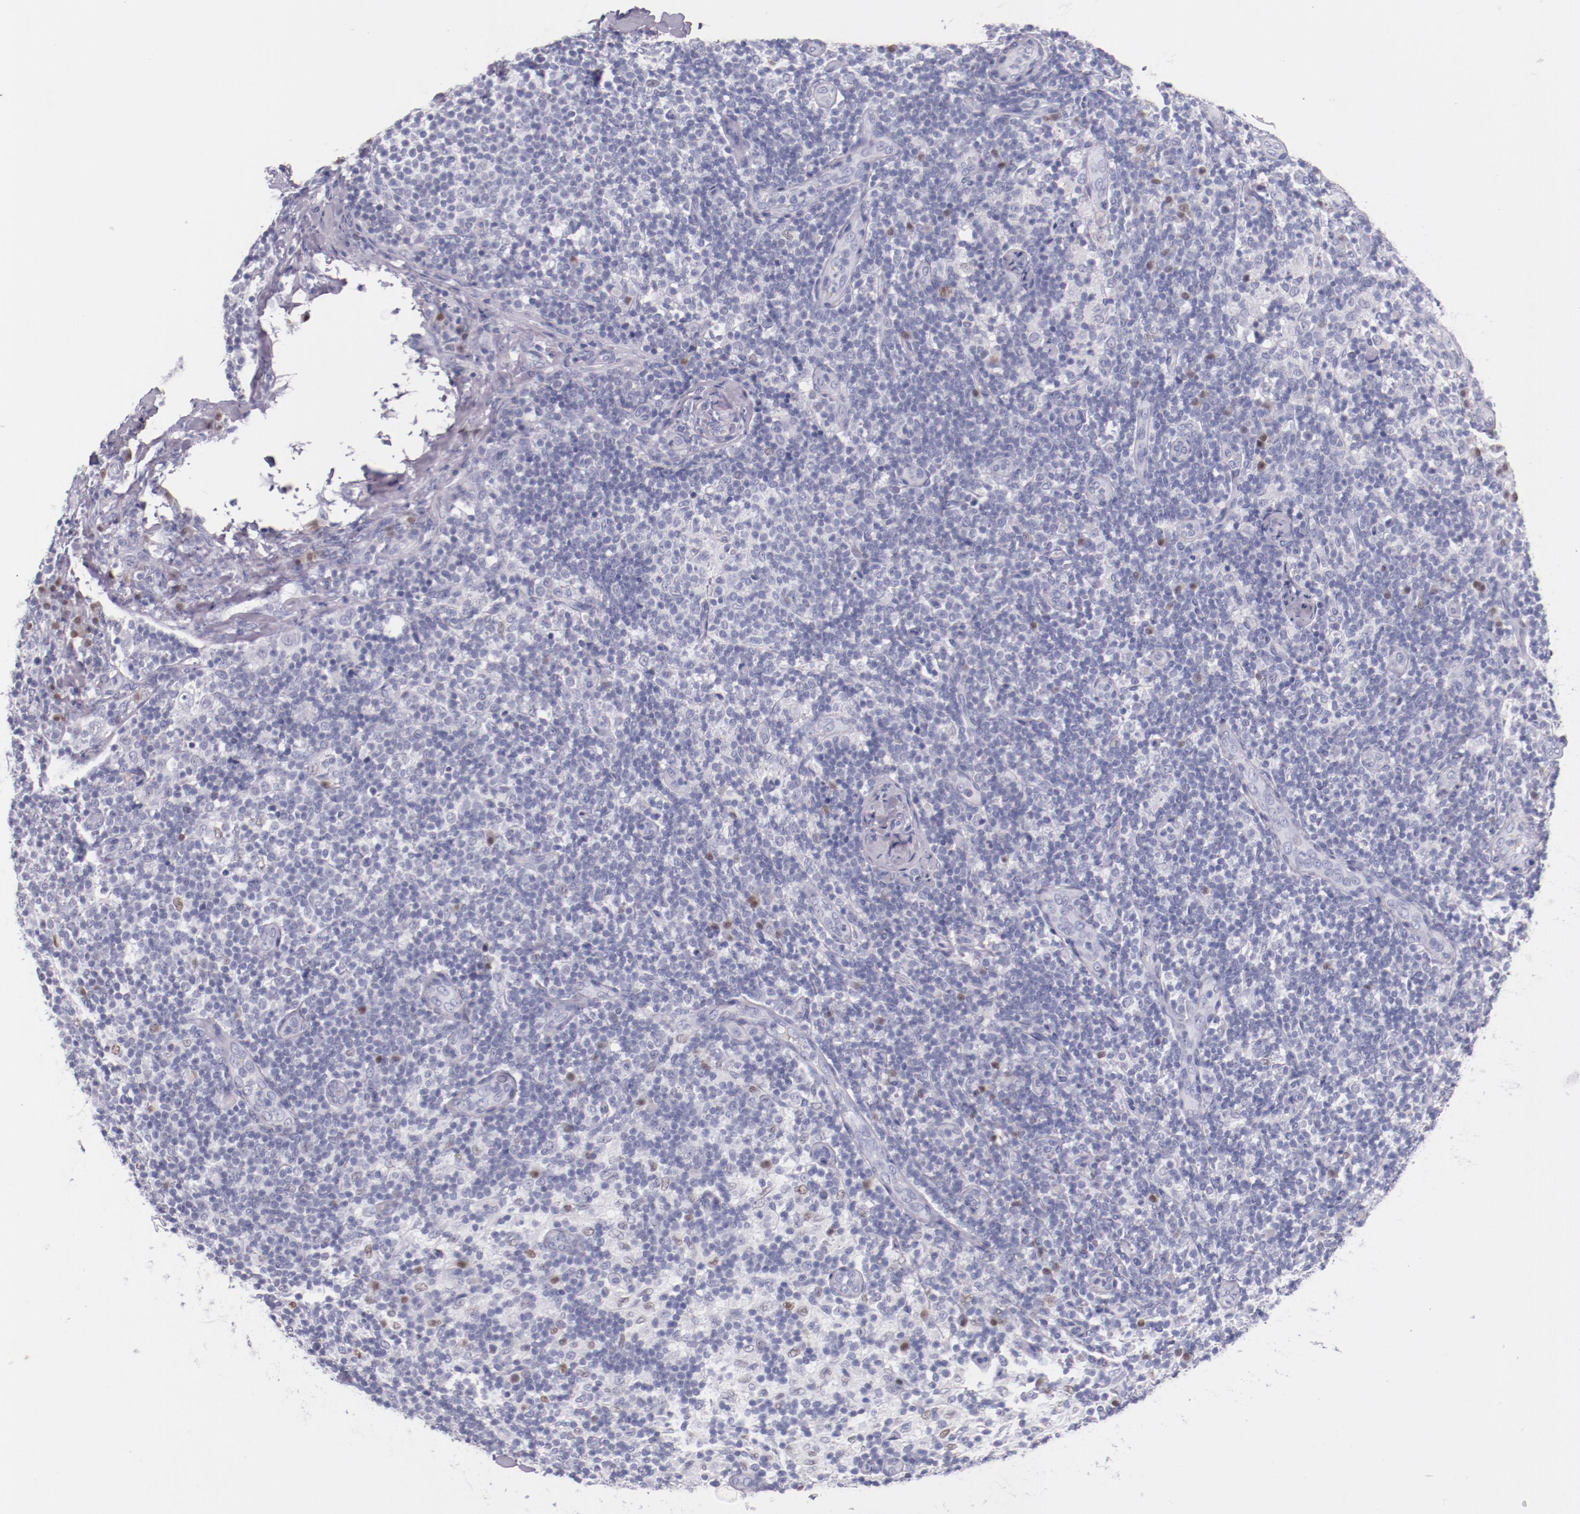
{"staining": {"intensity": "moderate", "quantity": "<25%", "location": "nuclear"}, "tissue": "lymph node", "cell_type": "Germinal center cells", "image_type": "normal", "snomed": [{"axis": "morphology", "description": "Normal tissue, NOS"}, {"axis": "morphology", "description": "Inflammation, NOS"}, {"axis": "topography", "description": "Lymph node"}], "caption": "IHC (DAB) staining of unremarkable lymph node displays moderate nuclear protein expression in approximately <25% of germinal center cells.", "gene": "IRF4", "patient": {"sex": "male", "age": 46}}